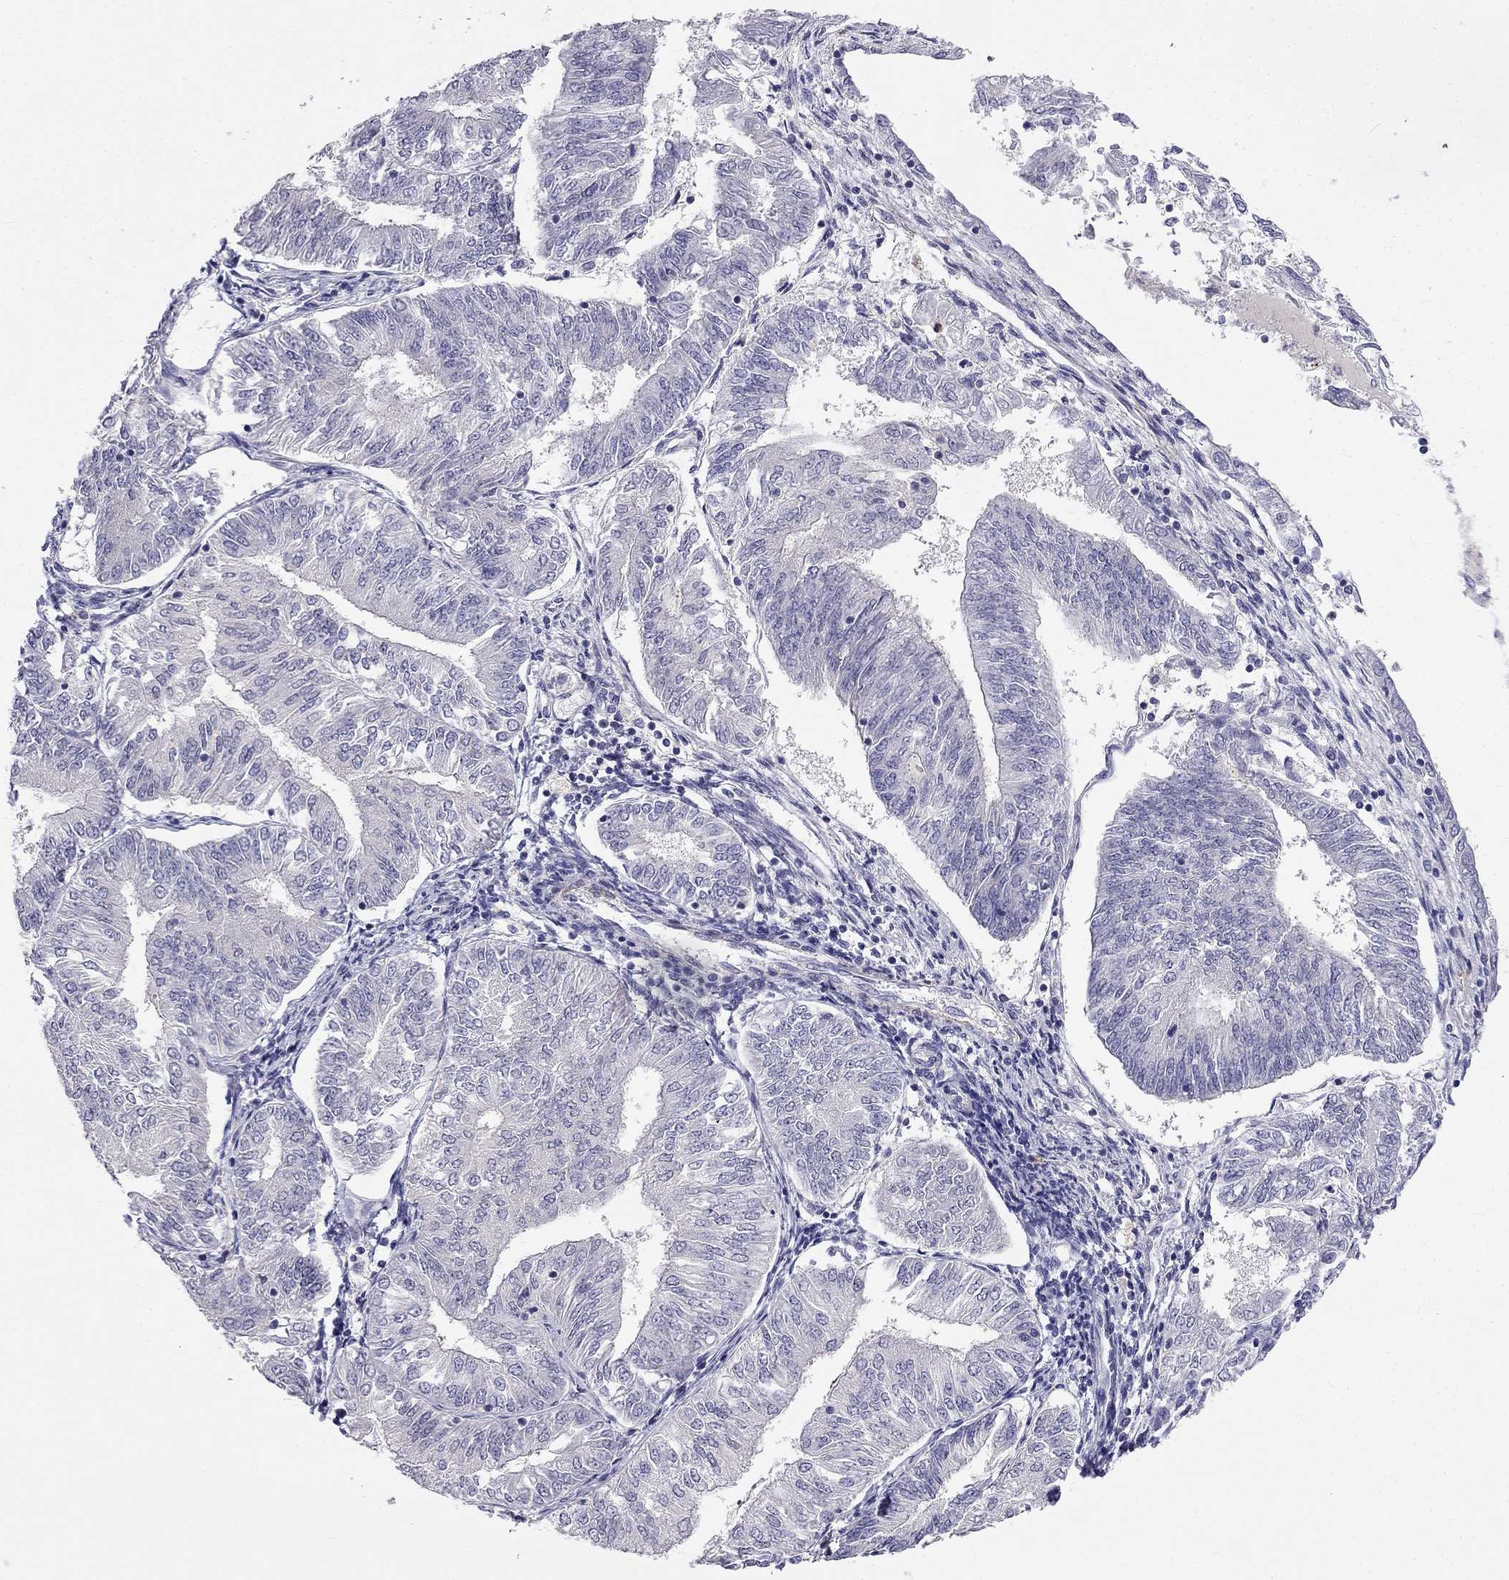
{"staining": {"intensity": "negative", "quantity": "none", "location": "none"}, "tissue": "endometrial cancer", "cell_type": "Tumor cells", "image_type": "cancer", "snomed": [{"axis": "morphology", "description": "Adenocarcinoma, NOS"}, {"axis": "topography", "description": "Endometrium"}], "caption": "Photomicrograph shows no significant protein staining in tumor cells of endometrial cancer.", "gene": "C16orf89", "patient": {"sex": "female", "age": 58}}